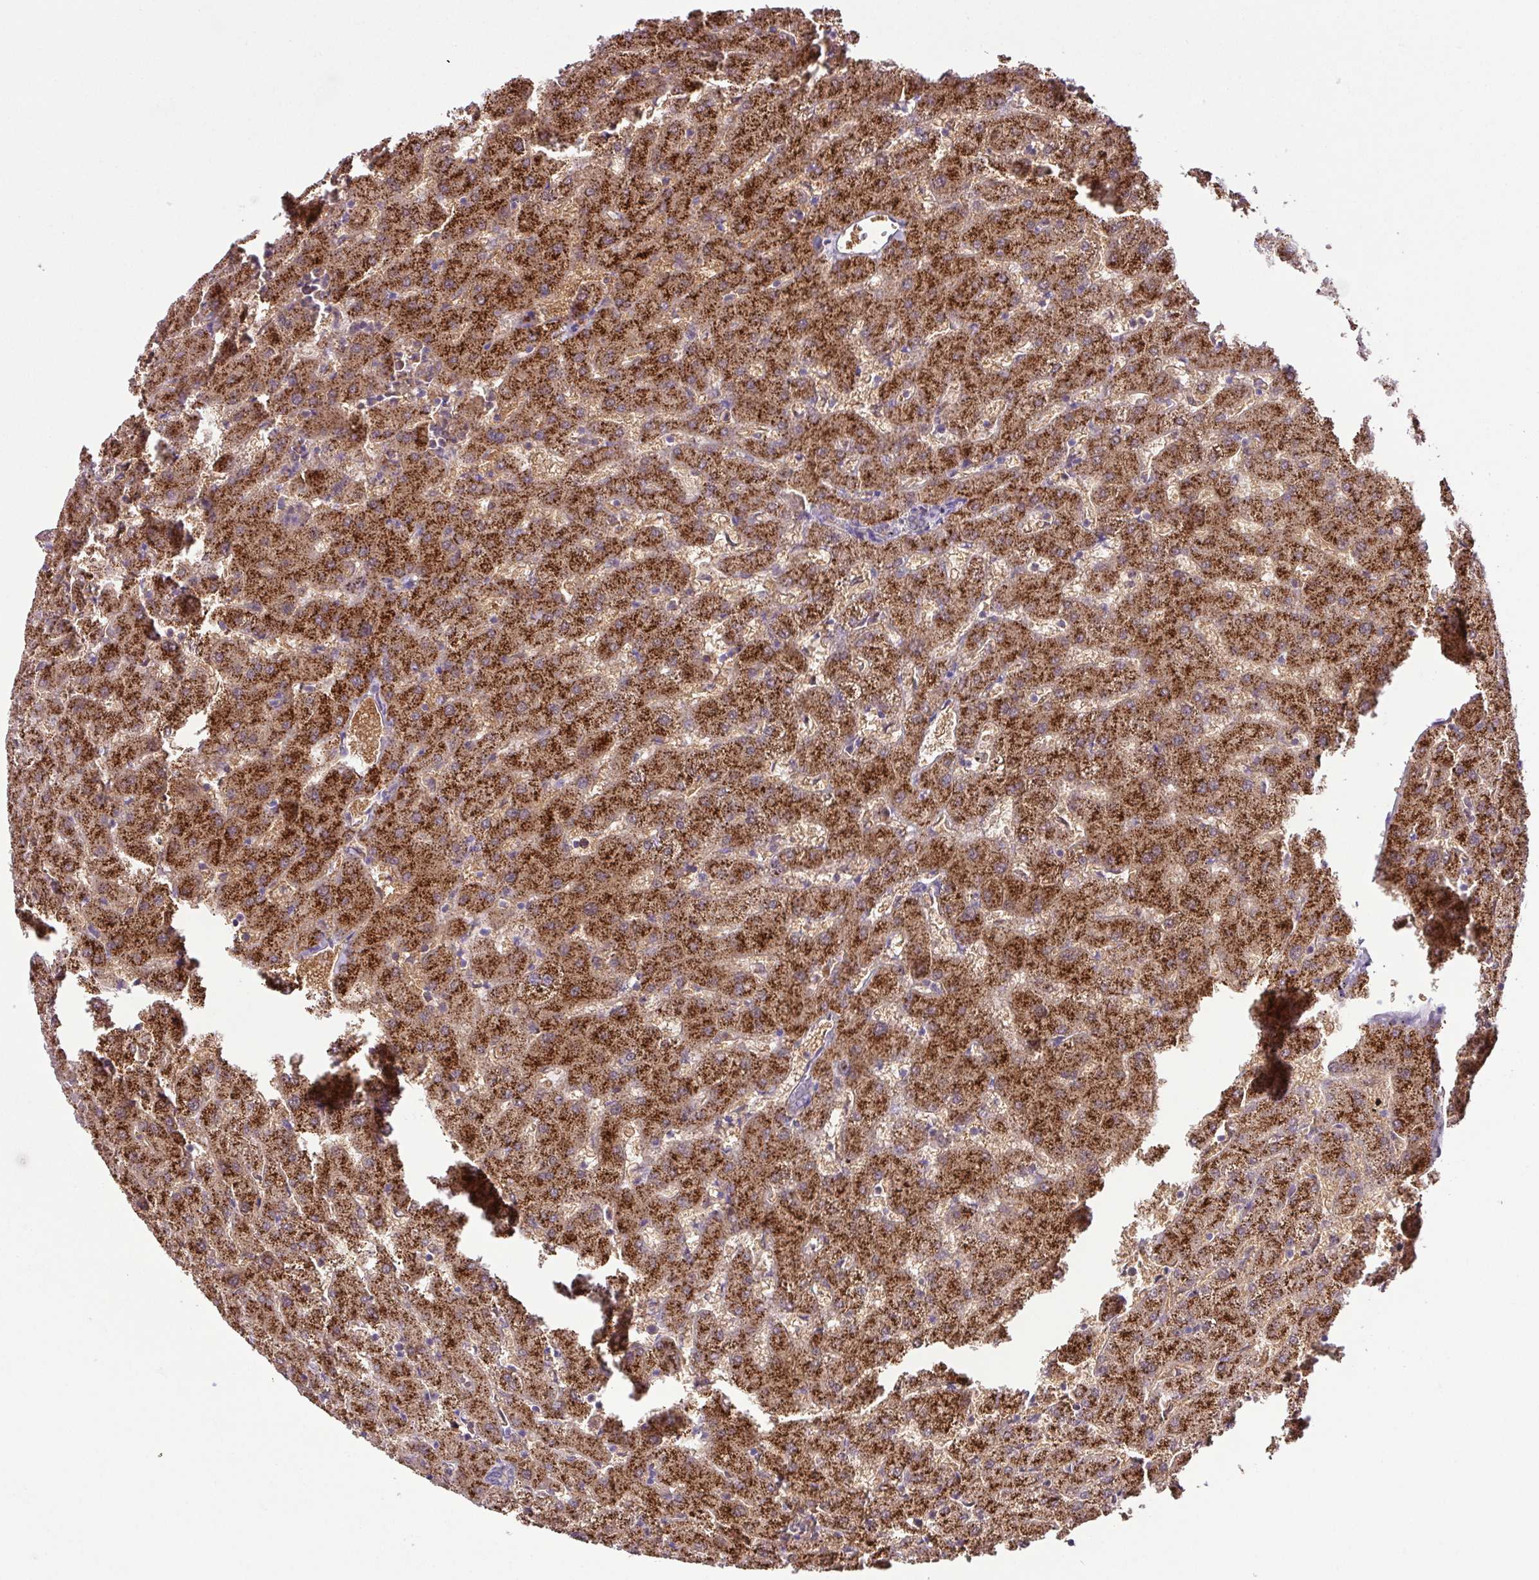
{"staining": {"intensity": "negative", "quantity": "none", "location": "none"}, "tissue": "liver", "cell_type": "Cholangiocytes", "image_type": "normal", "snomed": [{"axis": "morphology", "description": "Normal tissue, NOS"}, {"axis": "topography", "description": "Liver"}], "caption": "IHC micrograph of normal human liver stained for a protein (brown), which shows no staining in cholangiocytes.", "gene": "TONSL", "patient": {"sex": "female", "age": 63}}